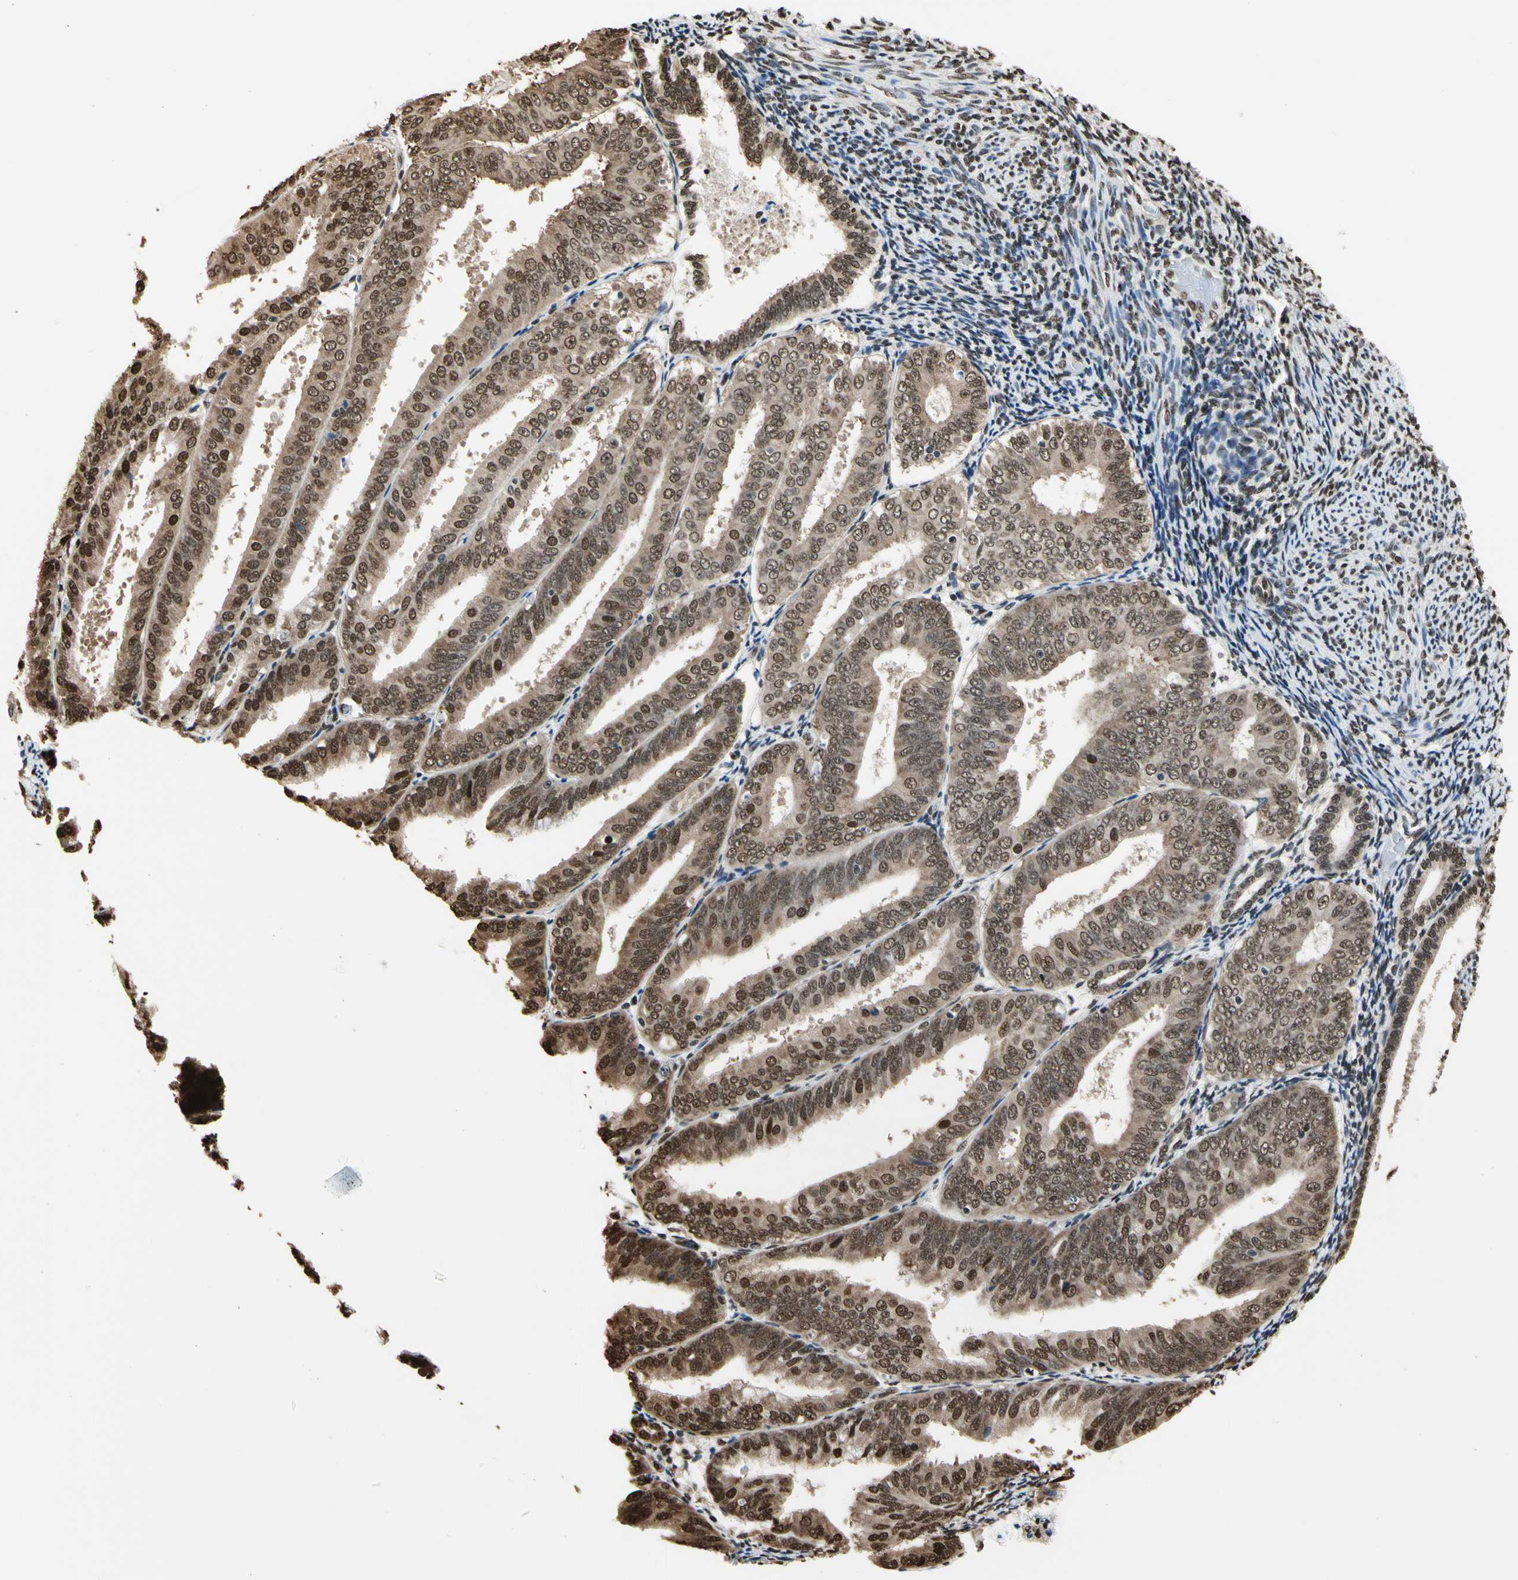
{"staining": {"intensity": "moderate", "quantity": ">75%", "location": "cytoplasmic/membranous,nuclear"}, "tissue": "endometrial cancer", "cell_type": "Tumor cells", "image_type": "cancer", "snomed": [{"axis": "morphology", "description": "Adenocarcinoma, NOS"}, {"axis": "topography", "description": "Endometrium"}], "caption": "Tumor cells reveal medium levels of moderate cytoplasmic/membranous and nuclear positivity in about >75% of cells in endometrial cancer.", "gene": "HNRNPK", "patient": {"sex": "female", "age": 63}}